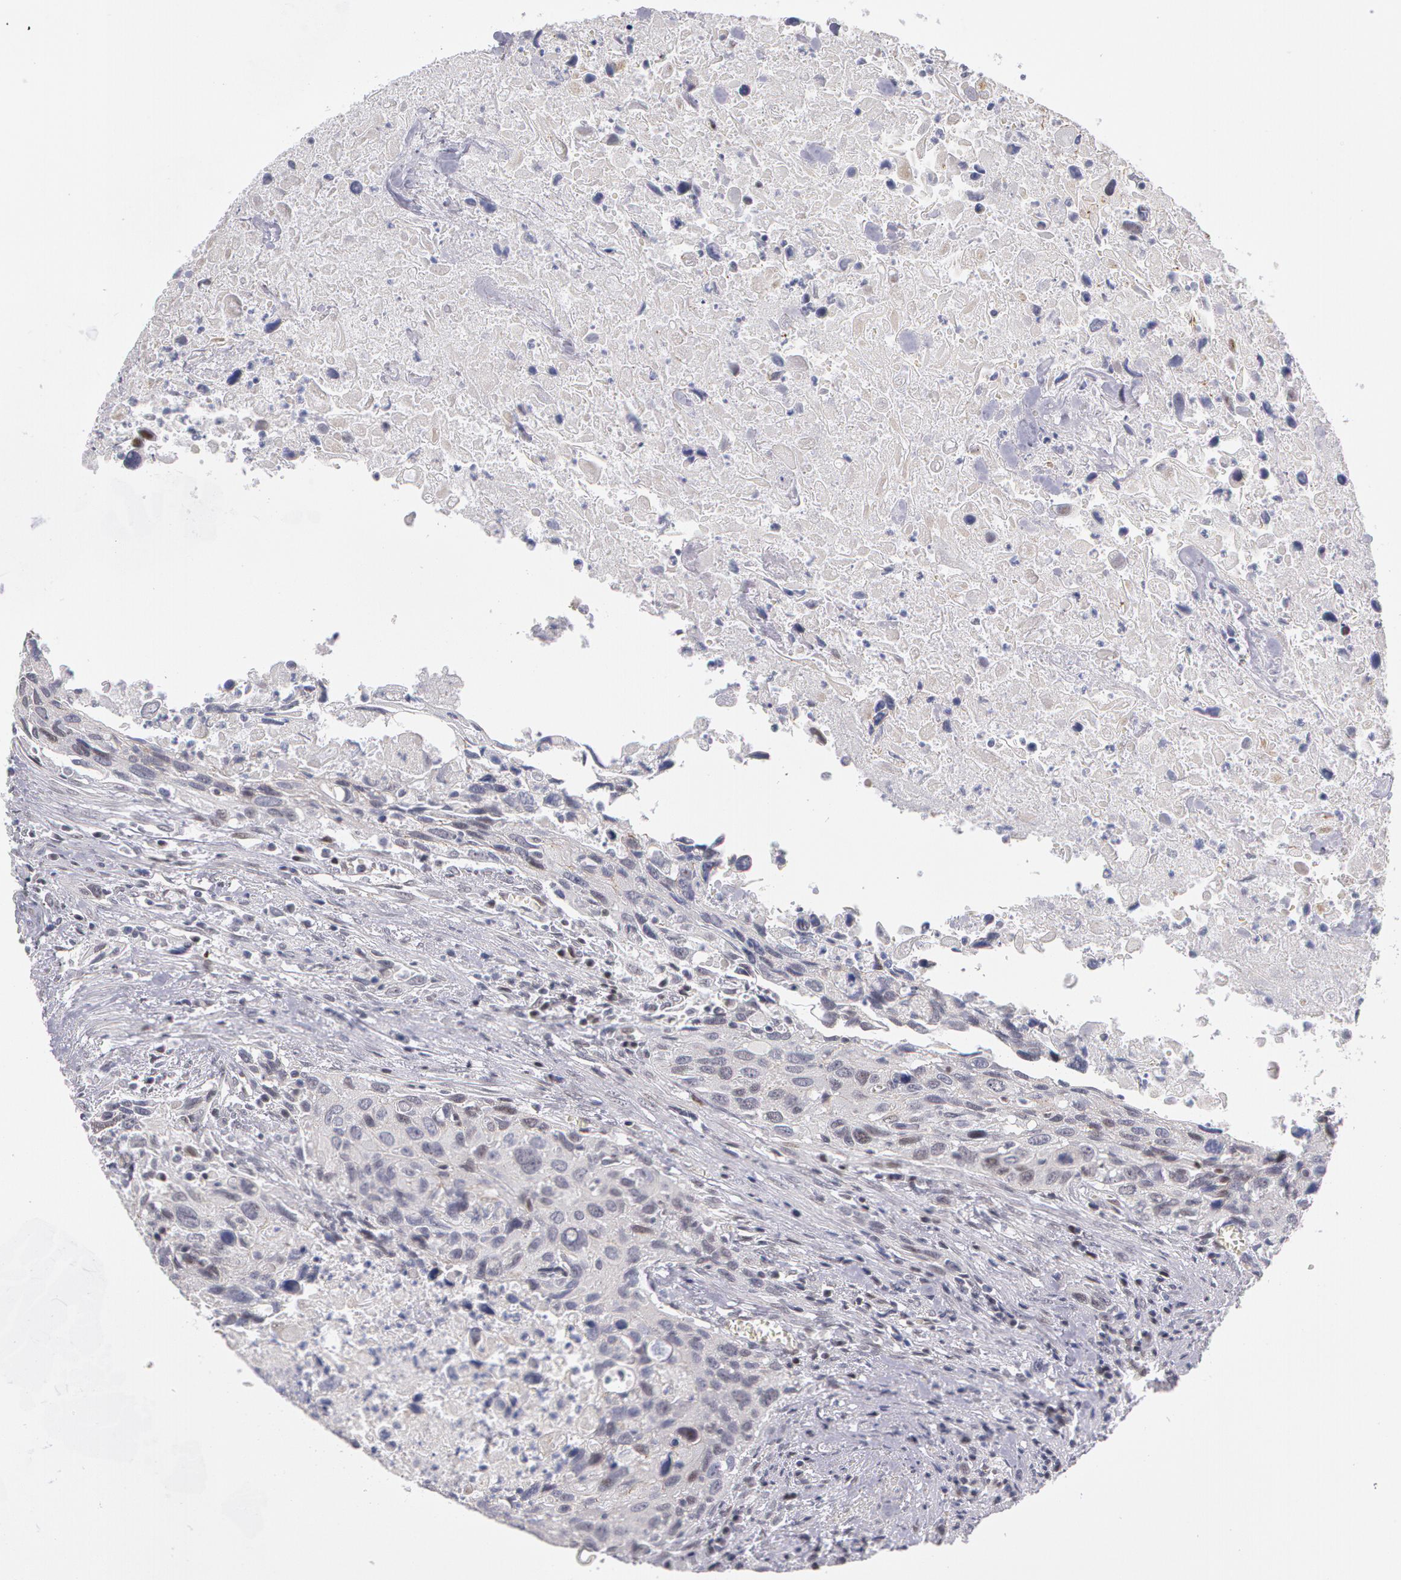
{"staining": {"intensity": "negative", "quantity": "none", "location": "none"}, "tissue": "urothelial cancer", "cell_type": "Tumor cells", "image_type": "cancer", "snomed": [{"axis": "morphology", "description": "Urothelial carcinoma, High grade"}, {"axis": "topography", "description": "Urinary bladder"}], "caption": "An immunohistochemistry histopathology image of urothelial cancer is shown. There is no staining in tumor cells of urothelial cancer.", "gene": "PRICKLE1", "patient": {"sex": "male", "age": 71}}